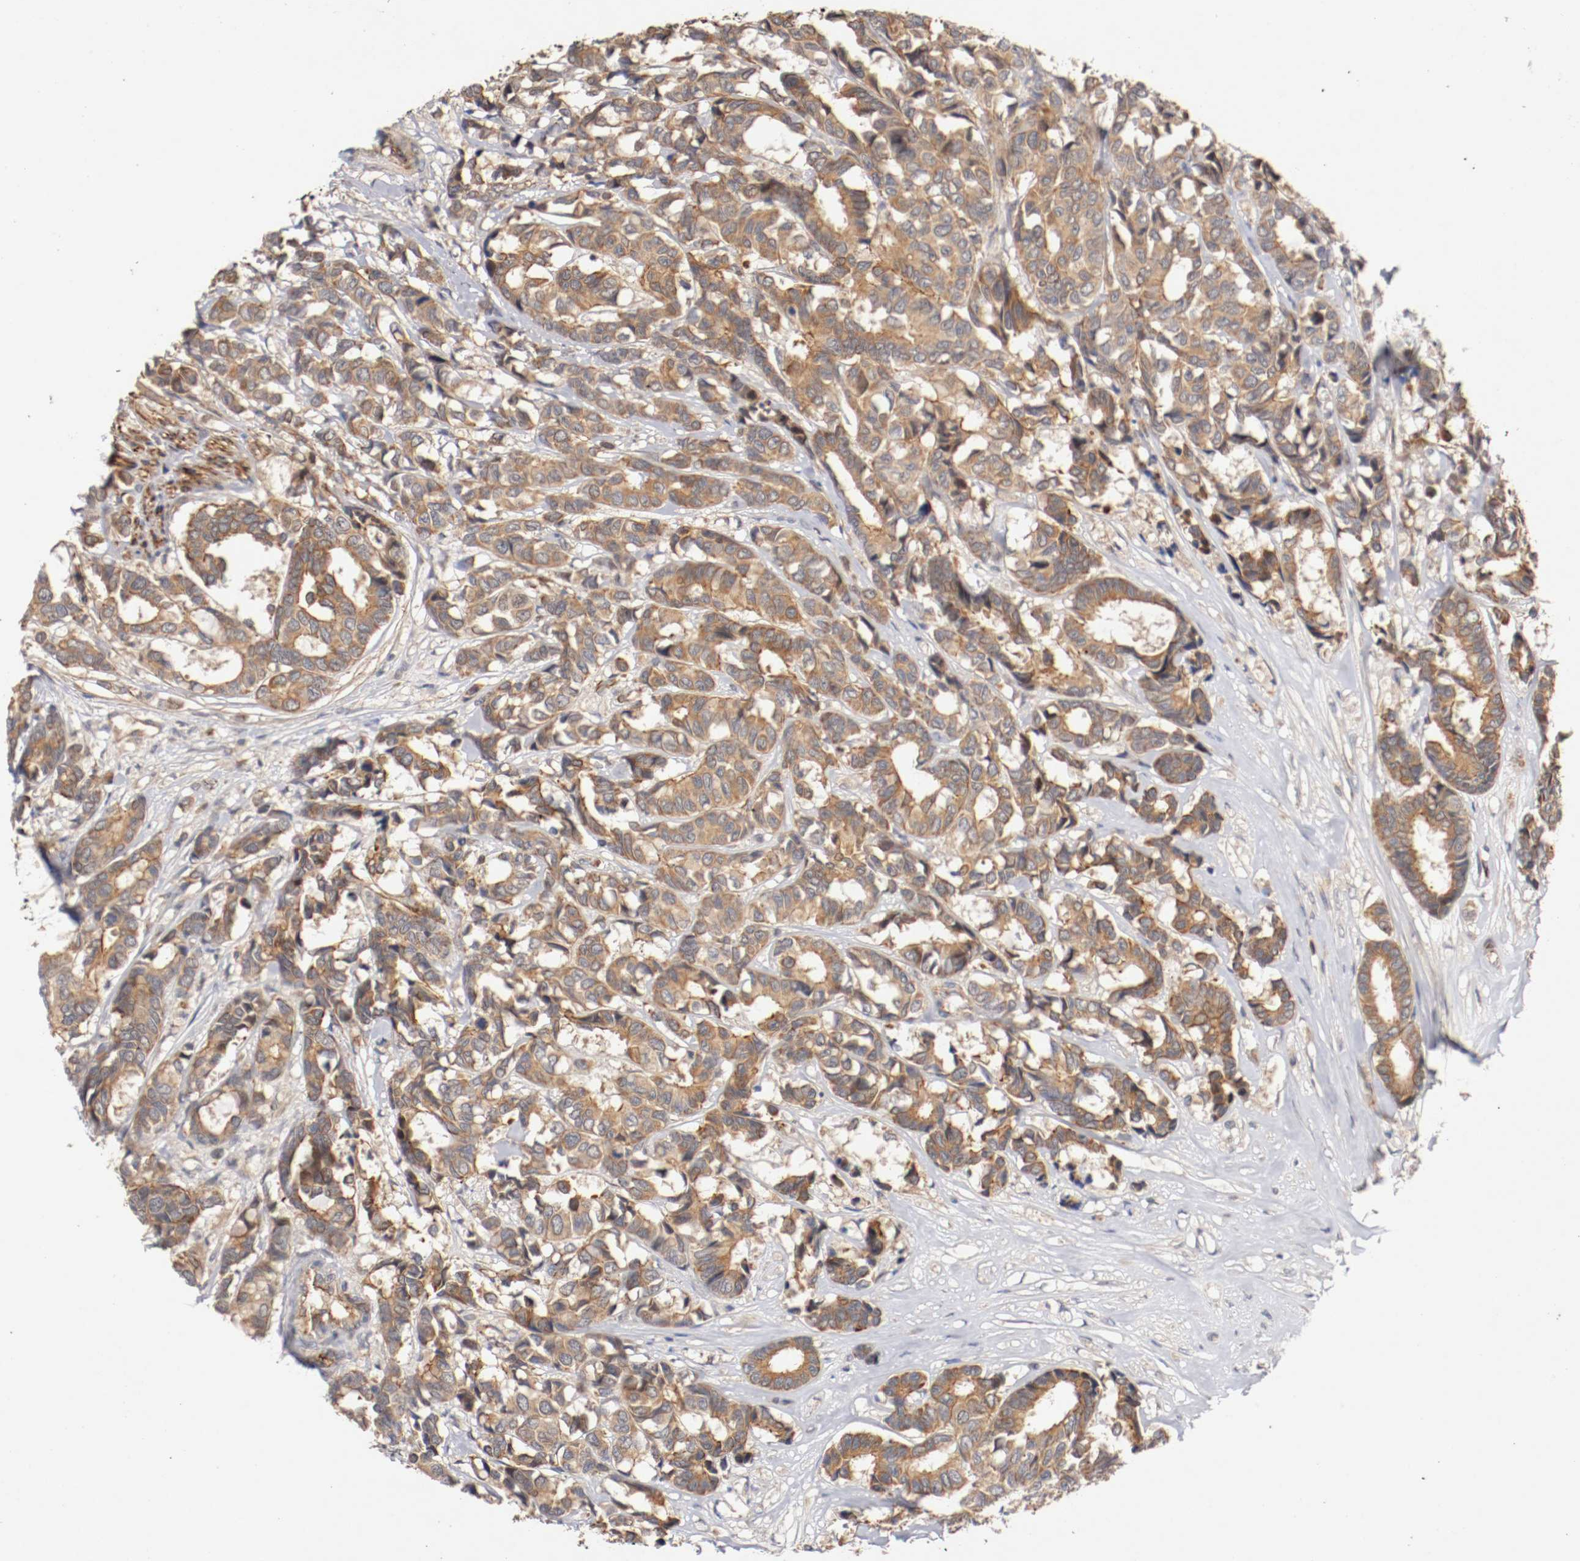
{"staining": {"intensity": "moderate", "quantity": ">75%", "location": "cytoplasmic/membranous"}, "tissue": "breast cancer", "cell_type": "Tumor cells", "image_type": "cancer", "snomed": [{"axis": "morphology", "description": "Duct carcinoma"}, {"axis": "topography", "description": "Breast"}], "caption": "The histopathology image demonstrates a brown stain indicating the presence of a protein in the cytoplasmic/membranous of tumor cells in breast cancer.", "gene": "TYK2", "patient": {"sex": "female", "age": 87}}